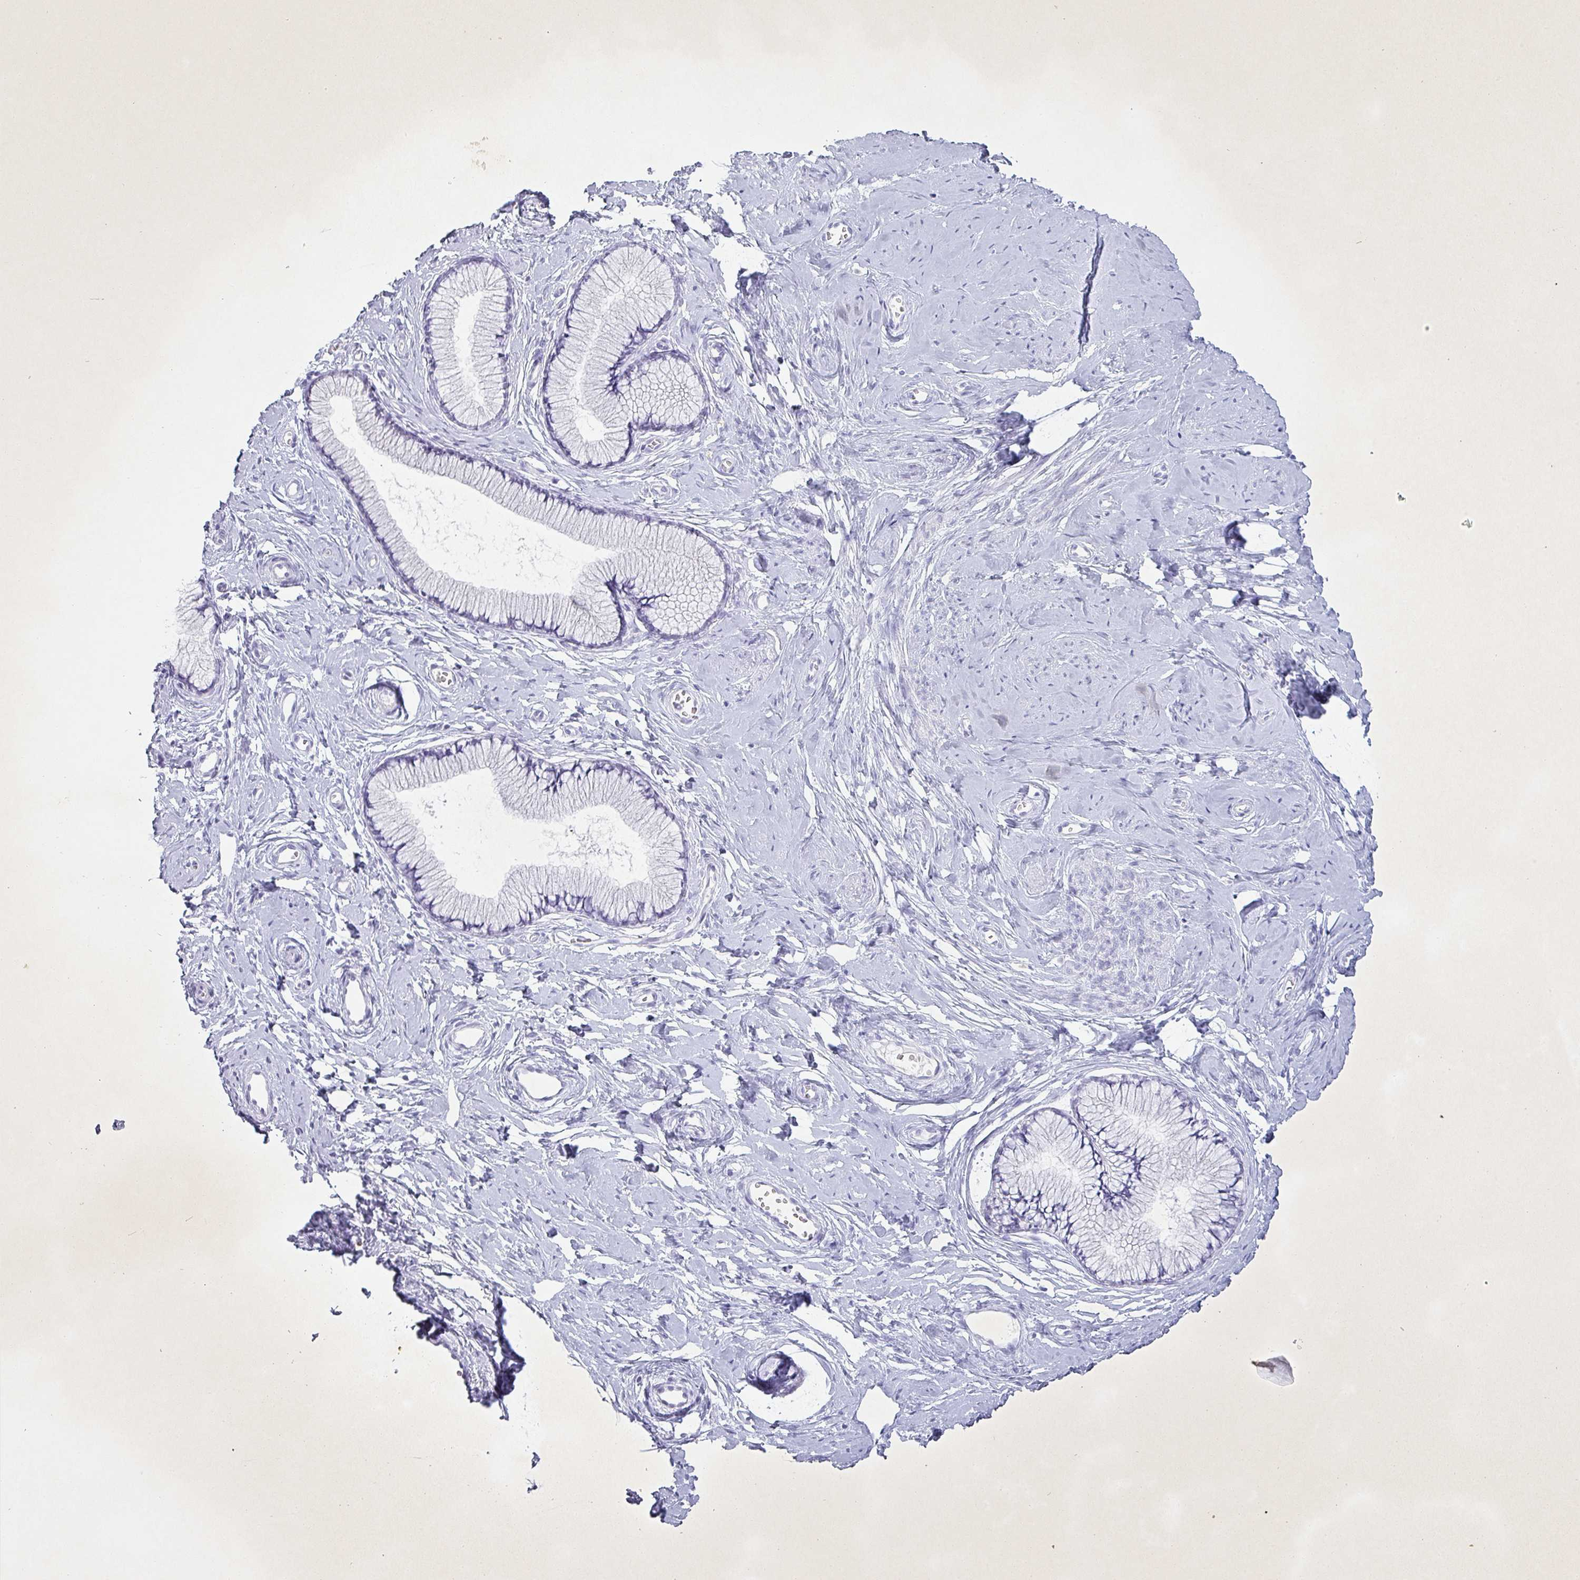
{"staining": {"intensity": "negative", "quantity": "none", "location": "none"}, "tissue": "cervix", "cell_type": "Glandular cells", "image_type": "normal", "snomed": [{"axis": "morphology", "description": "Normal tissue, NOS"}, {"axis": "topography", "description": "Cervix"}], "caption": "Immunohistochemical staining of normal human cervix shows no significant staining in glandular cells.", "gene": "PGA3", "patient": {"sex": "female", "age": 40}}